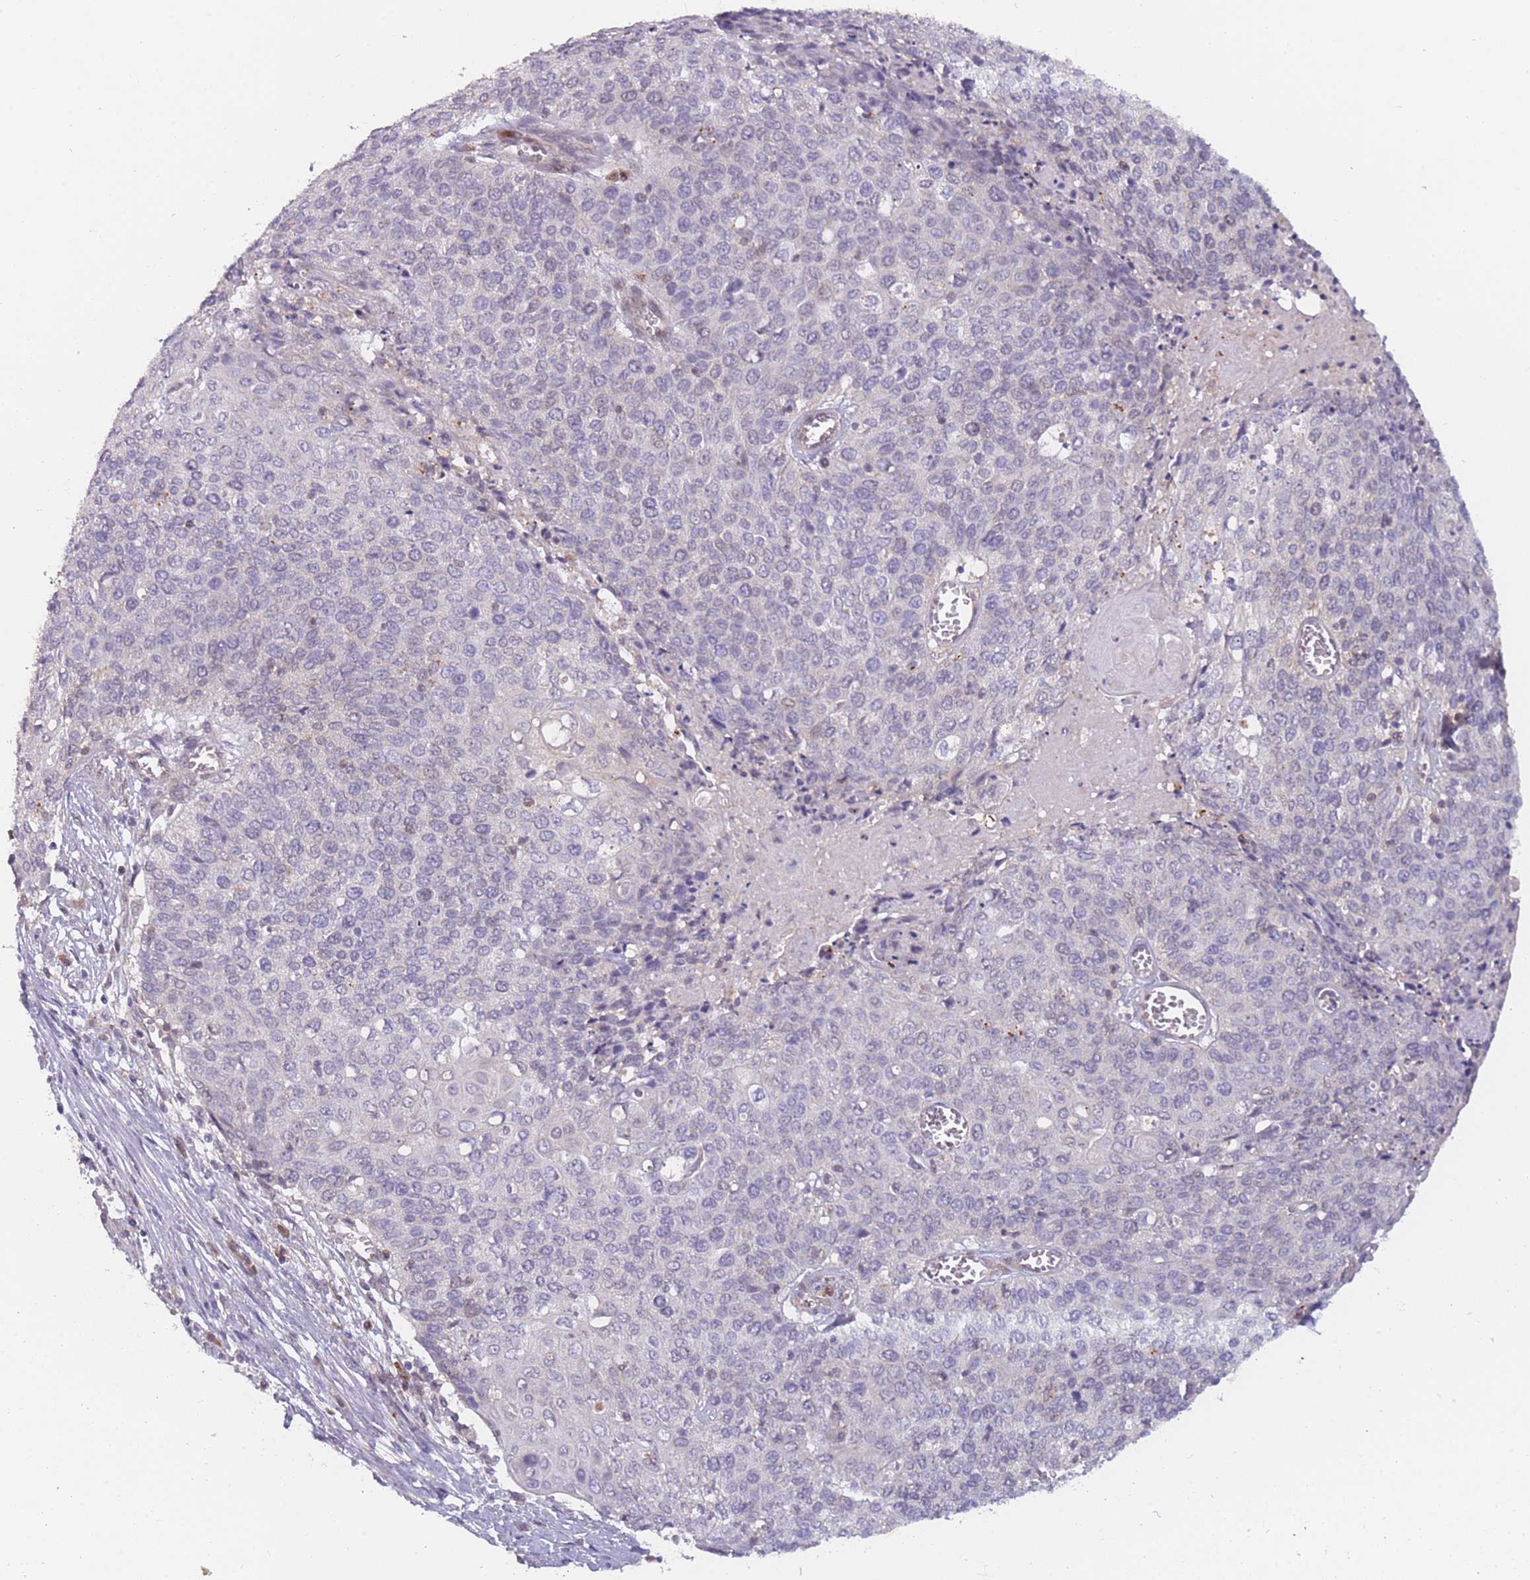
{"staining": {"intensity": "negative", "quantity": "none", "location": "none"}, "tissue": "cervical cancer", "cell_type": "Tumor cells", "image_type": "cancer", "snomed": [{"axis": "morphology", "description": "Squamous cell carcinoma, NOS"}, {"axis": "topography", "description": "Cervix"}], "caption": "This is an immunohistochemistry photomicrograph of squamous cell carcinoma (cervical). There is no expression in tumor cells.", "gene": "MRI1", "patient": {"sex": "female", "age": 39}}